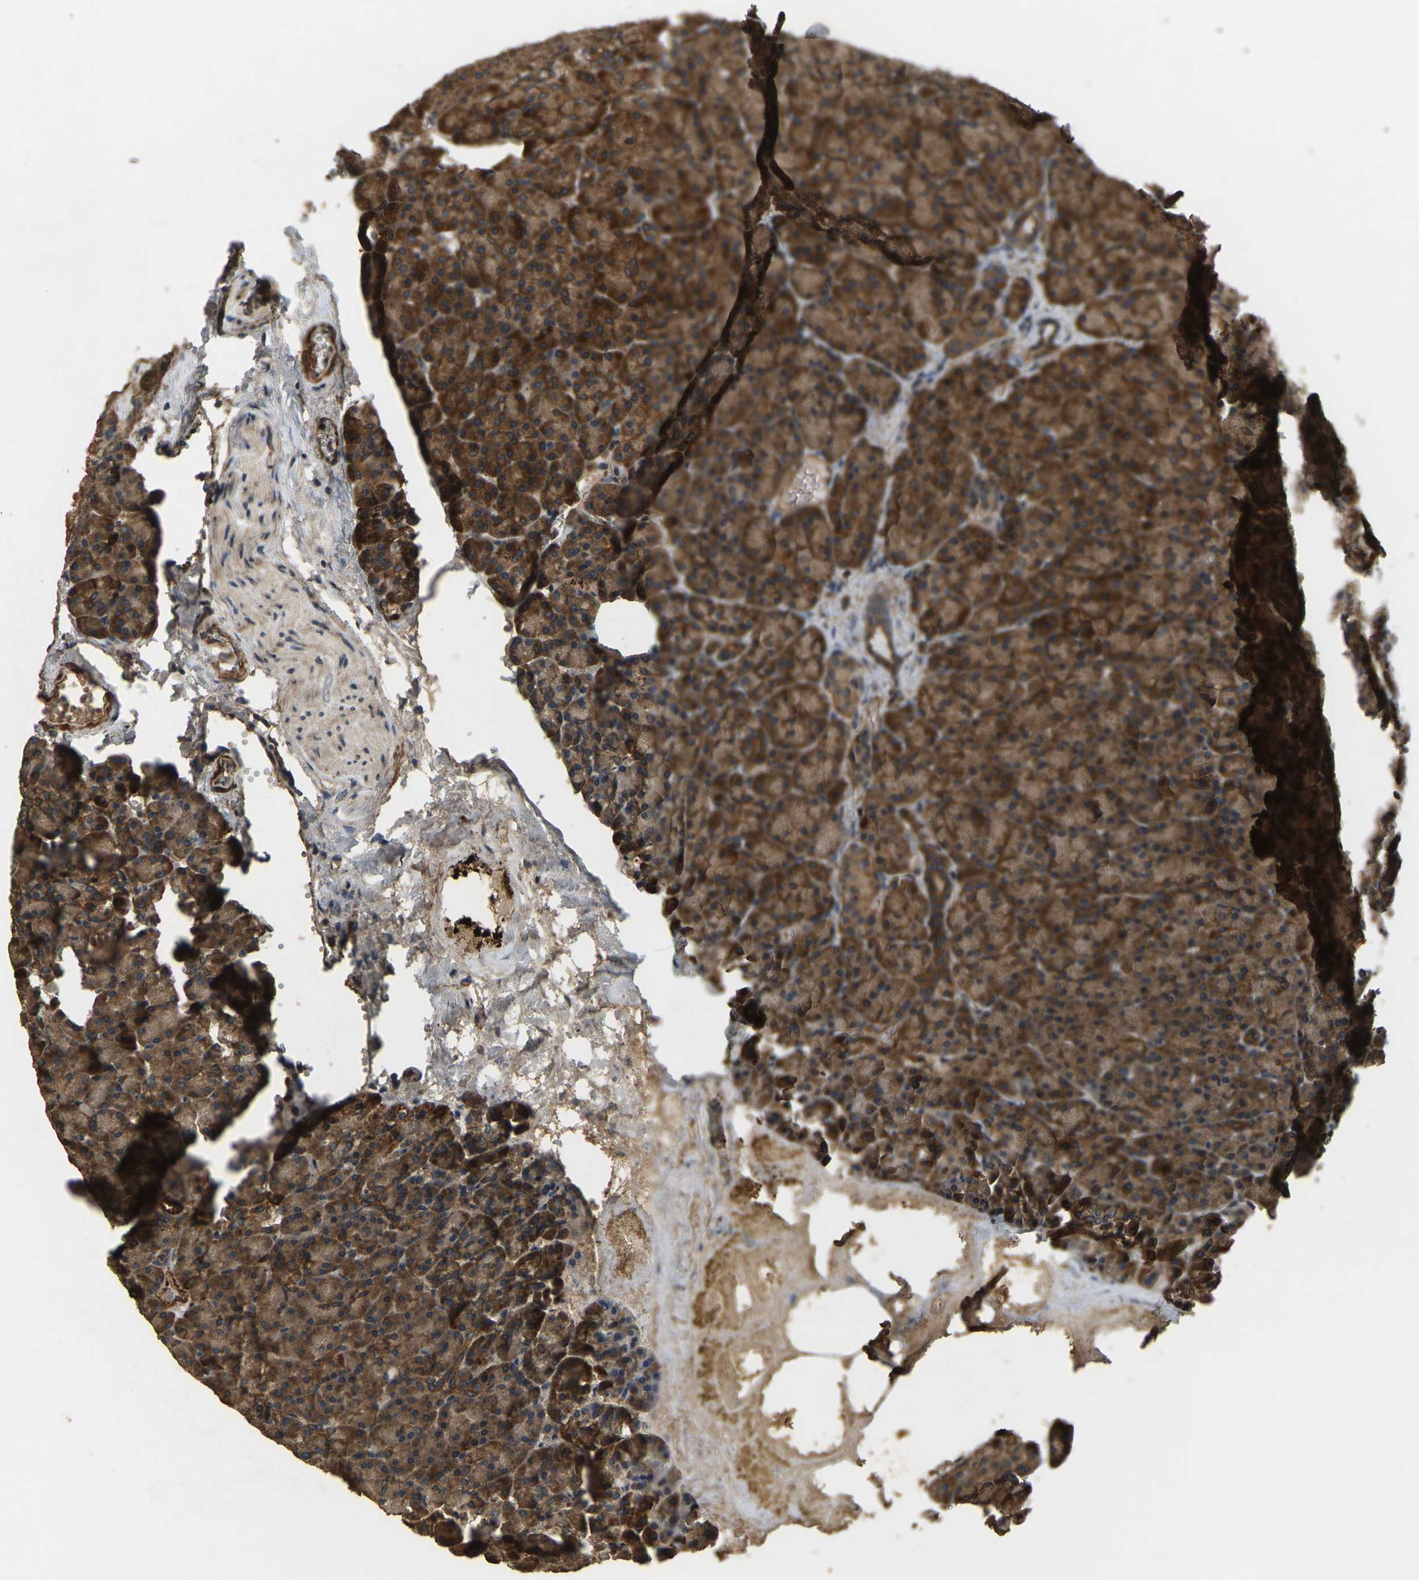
{"staining": {"intensity": "strong", "quantity": ">75%", "location": "cytoplasmic/membranous"}, "tissue": "pancreas", "cell_type": "Exocrine glandular cells", "image_type": "normal", "snomed": [{"axis": "morphology", "description": "Normal tissue, NOS"}, {"axis": "morphology", "description": "Carcinoid, malignant, NOS"}, {"axis": "topography", "description": "Pancreas"}], "caption": "This image displays immunohistochemistry staining of unremarkable pancreas, with high strong cytoplasmic/membranous expression in about >75% of exocrine glandular cells.", "gene": "ERGIC1", "patient": {"sex": "female", "age": 35}}